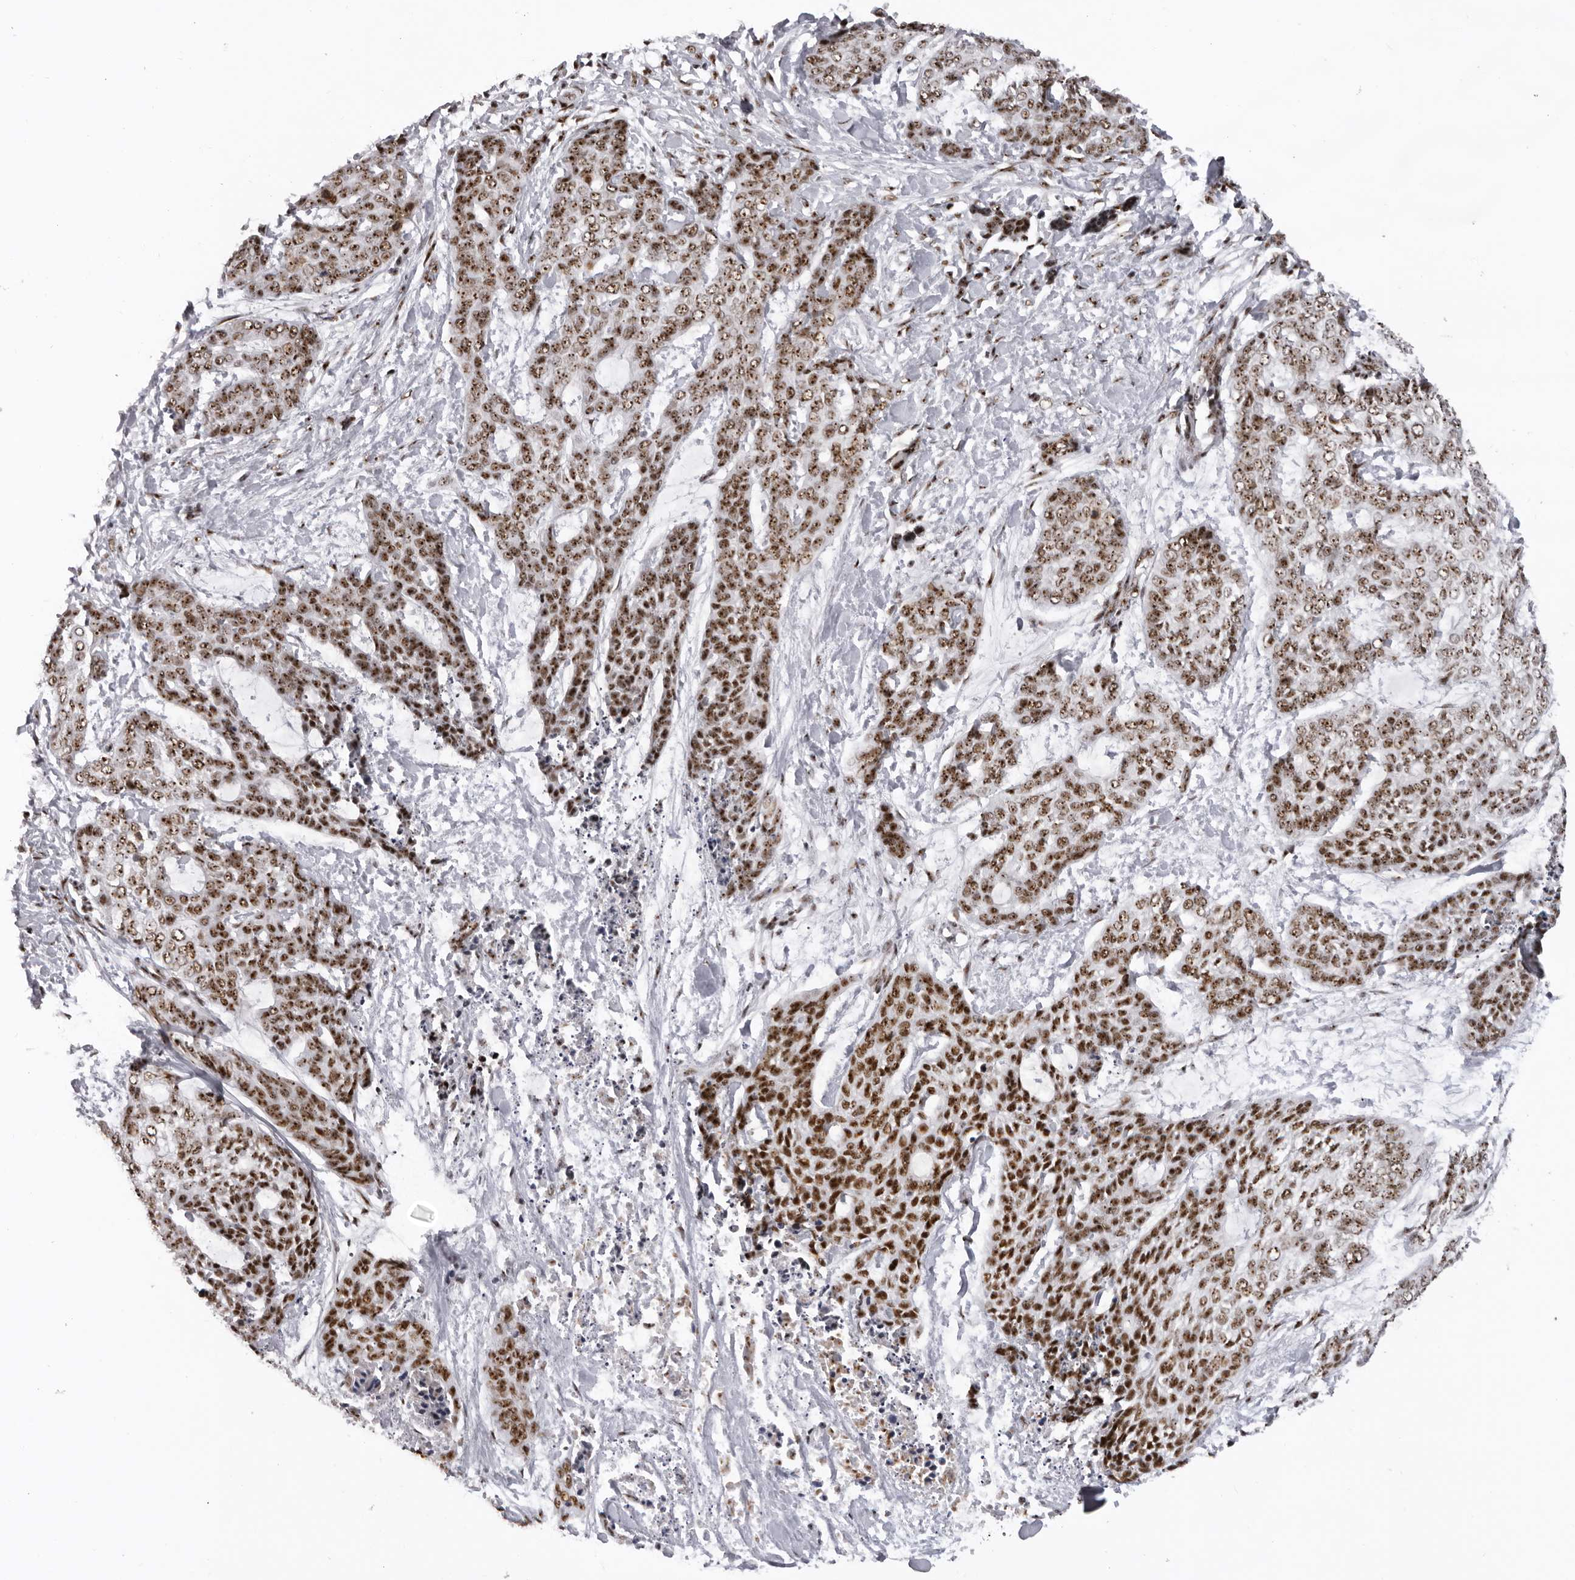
{"staining": {"intensity": "strong", "quantity": ">75%", "location": "nuclear"}, "tissue": "skin cancer", "cell_type": "Tumor cells", "image_type": "cancer", "snomed": [{"axis": "morphology", "description": "Basal cell carcinoma"}, {"axis": "topography", "description": "Skin"}], "caption": "Skin cancer (basal cell carcinoma) stained for a protein reveals strong nuclear positivity in tumor cells. (IHC, brightfield microscopy, high magnification).", "gene": "DHX9", "patient": {"sex": "female", "age": 64}}